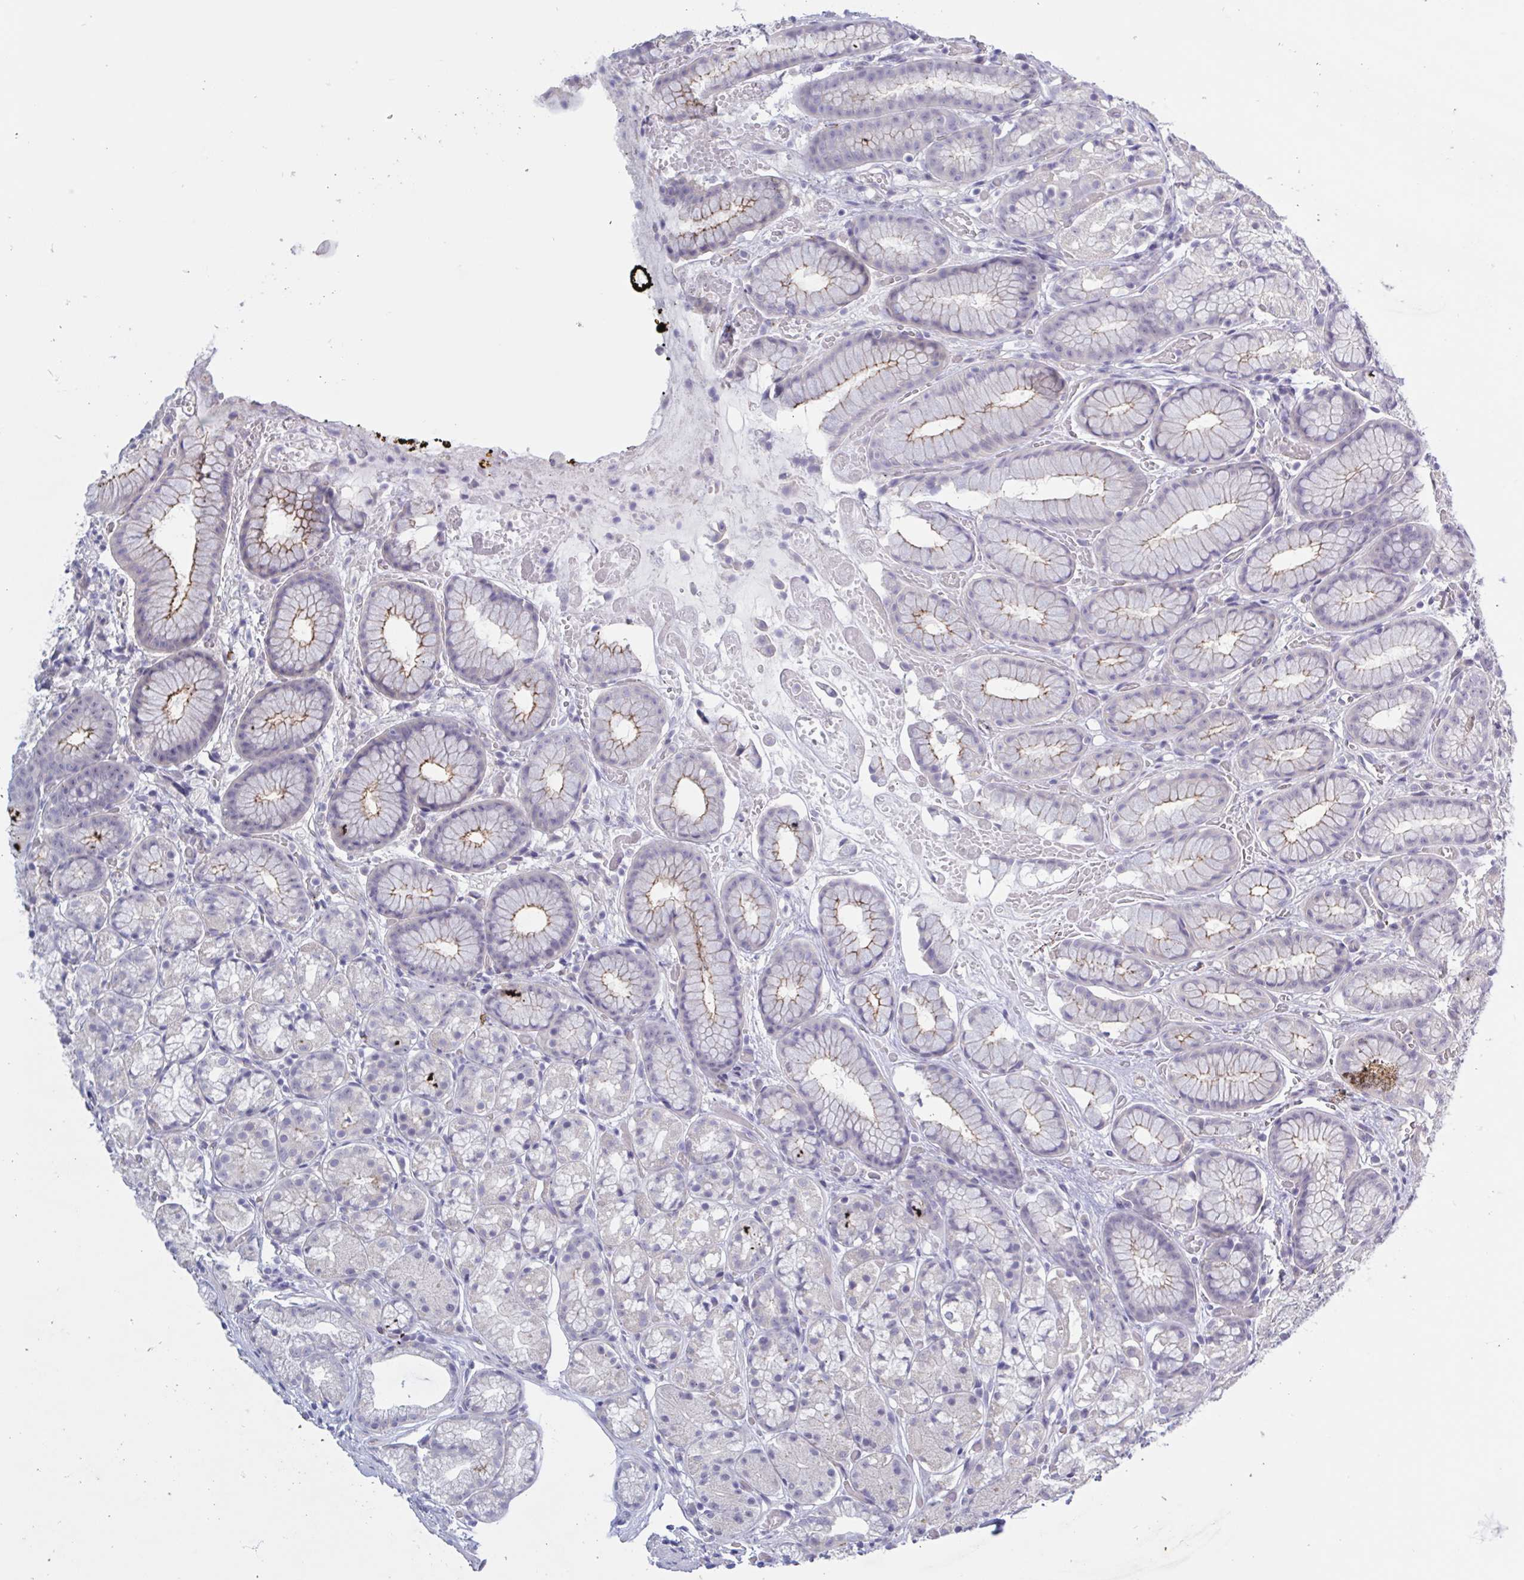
{"staining": {"intensity": "moderate", "quantity": "25%-75%", "location": "cytoplasmic/membranous"}, "tissue": "stomach", "cell_type": "Glandular cells", "image_type": "normal", "snomed": [{"axis": "morphology", "description": "Normal tissue, NOS"}, {"axis": "topography", "description": "Smooth muscle"}, {"axis": "topography", "description": "Stomach"}], "caption": "High-magnification brightfield microscopy of normal stomach stained with DAB (brown) and counterstained with hematoxylin (blue). glandular cells exhibit moderate cytoplasmic/membranous positivity is present in approximately25%-75% of cells. (Stains: DAB in brown, nuclei in blue, Microscopy: brightfield microscopy at high magnification).", "gene": "ST14", "patient": {"sex": "male", "age": 70}}